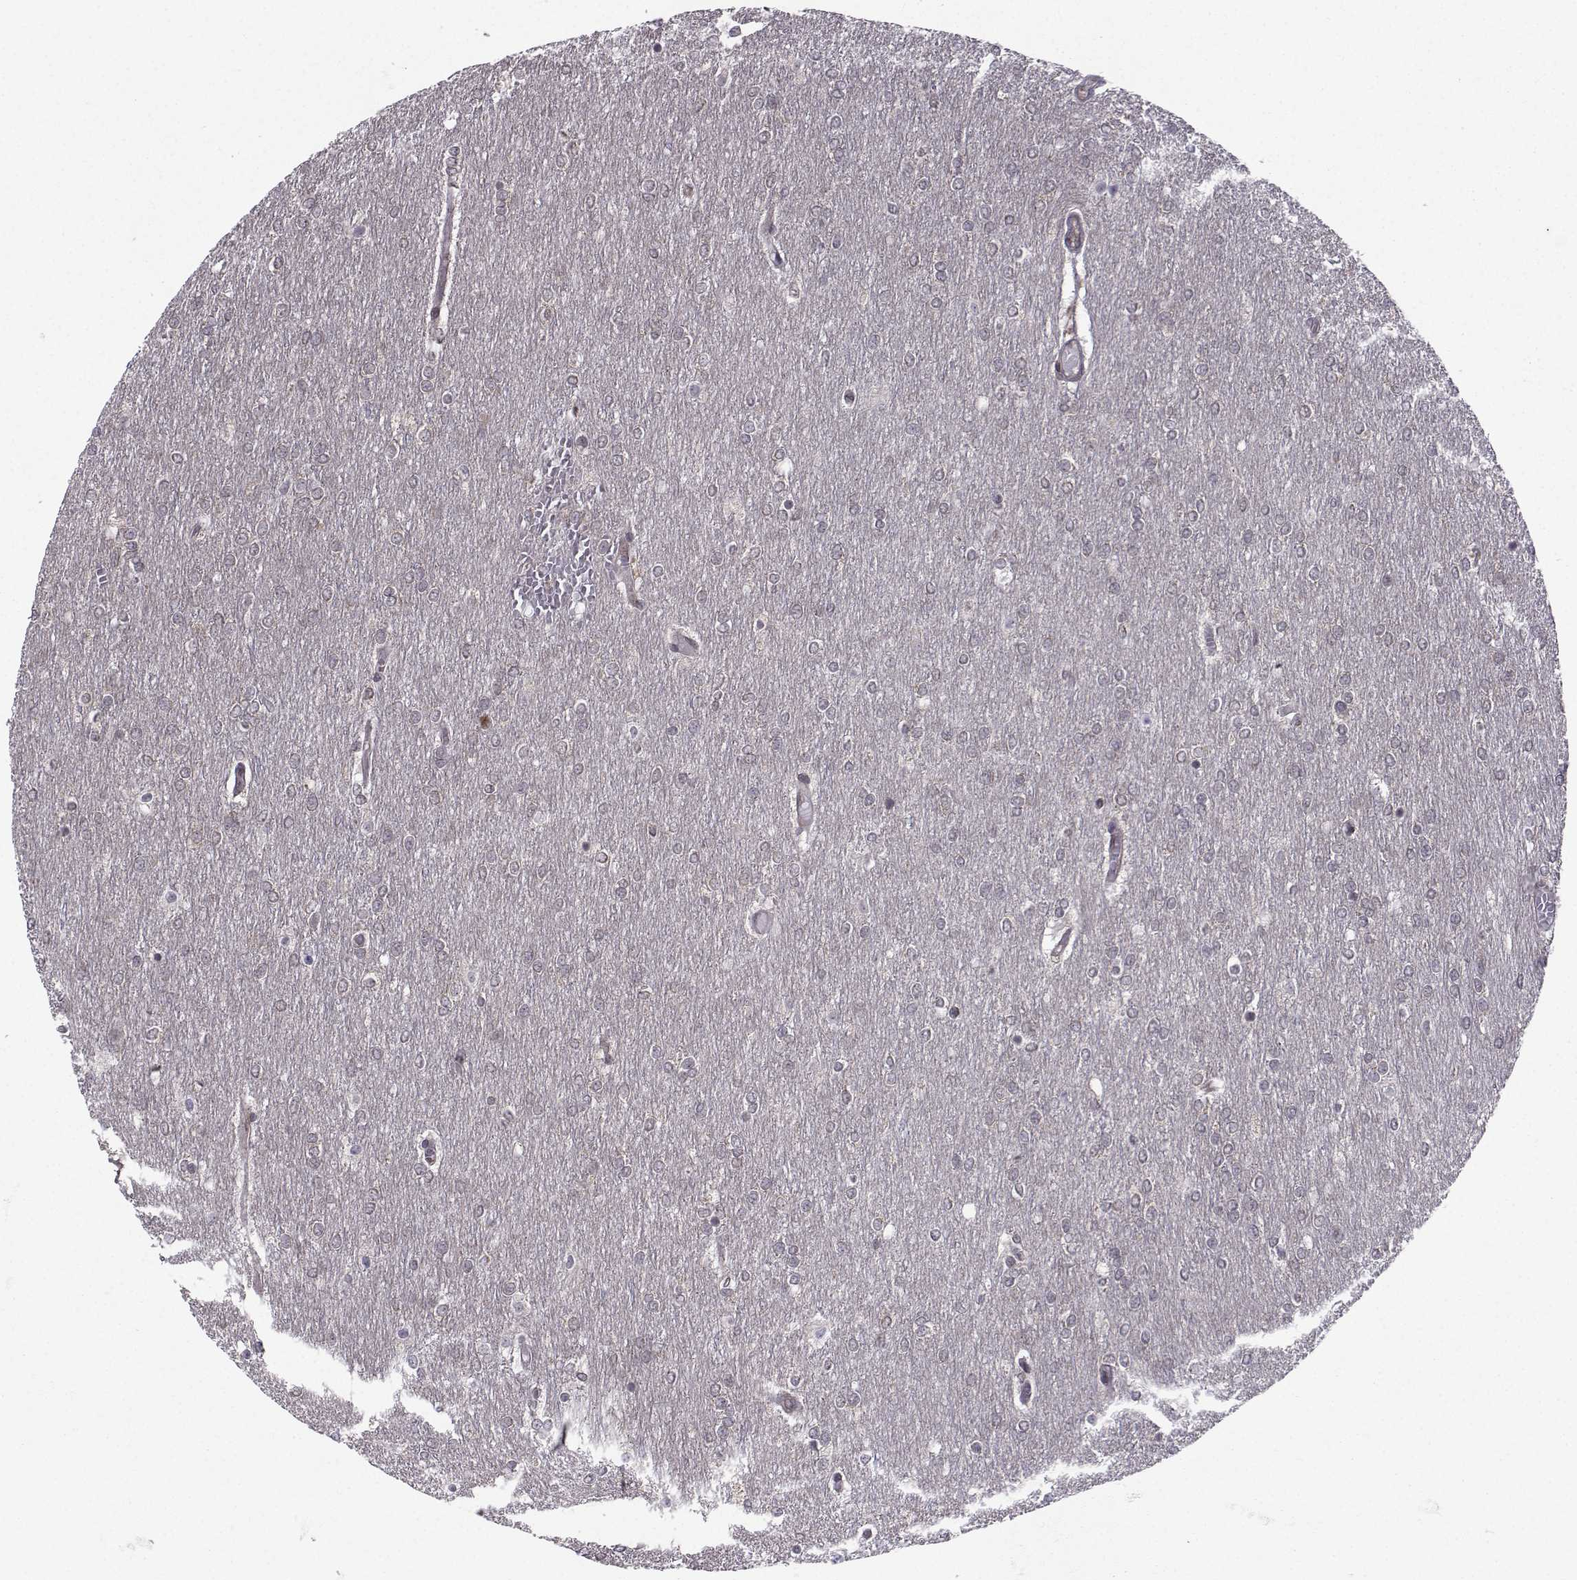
{"staining": {"intensity": "negative", "quantity": "none", "location": "none"}, "tissue": "glioma", "cell_type": "Tumor cells", "image_type": "cancer", "snomed": [{"axis": "morphology", "description": "Glioma, malignant, High grade"}, {"axis": "topography", "description": "Brain"}], "caption": "High magnification brightfield microscopy of malignant high-grade glioma stained with DAB (3,3'-diaminobenzidine) (brown) and counterstained with hematoxylin (blue): tumor cells show no significant staining.", "gene": "PKN2", "patient": {"sex": "female", "age": 61}}